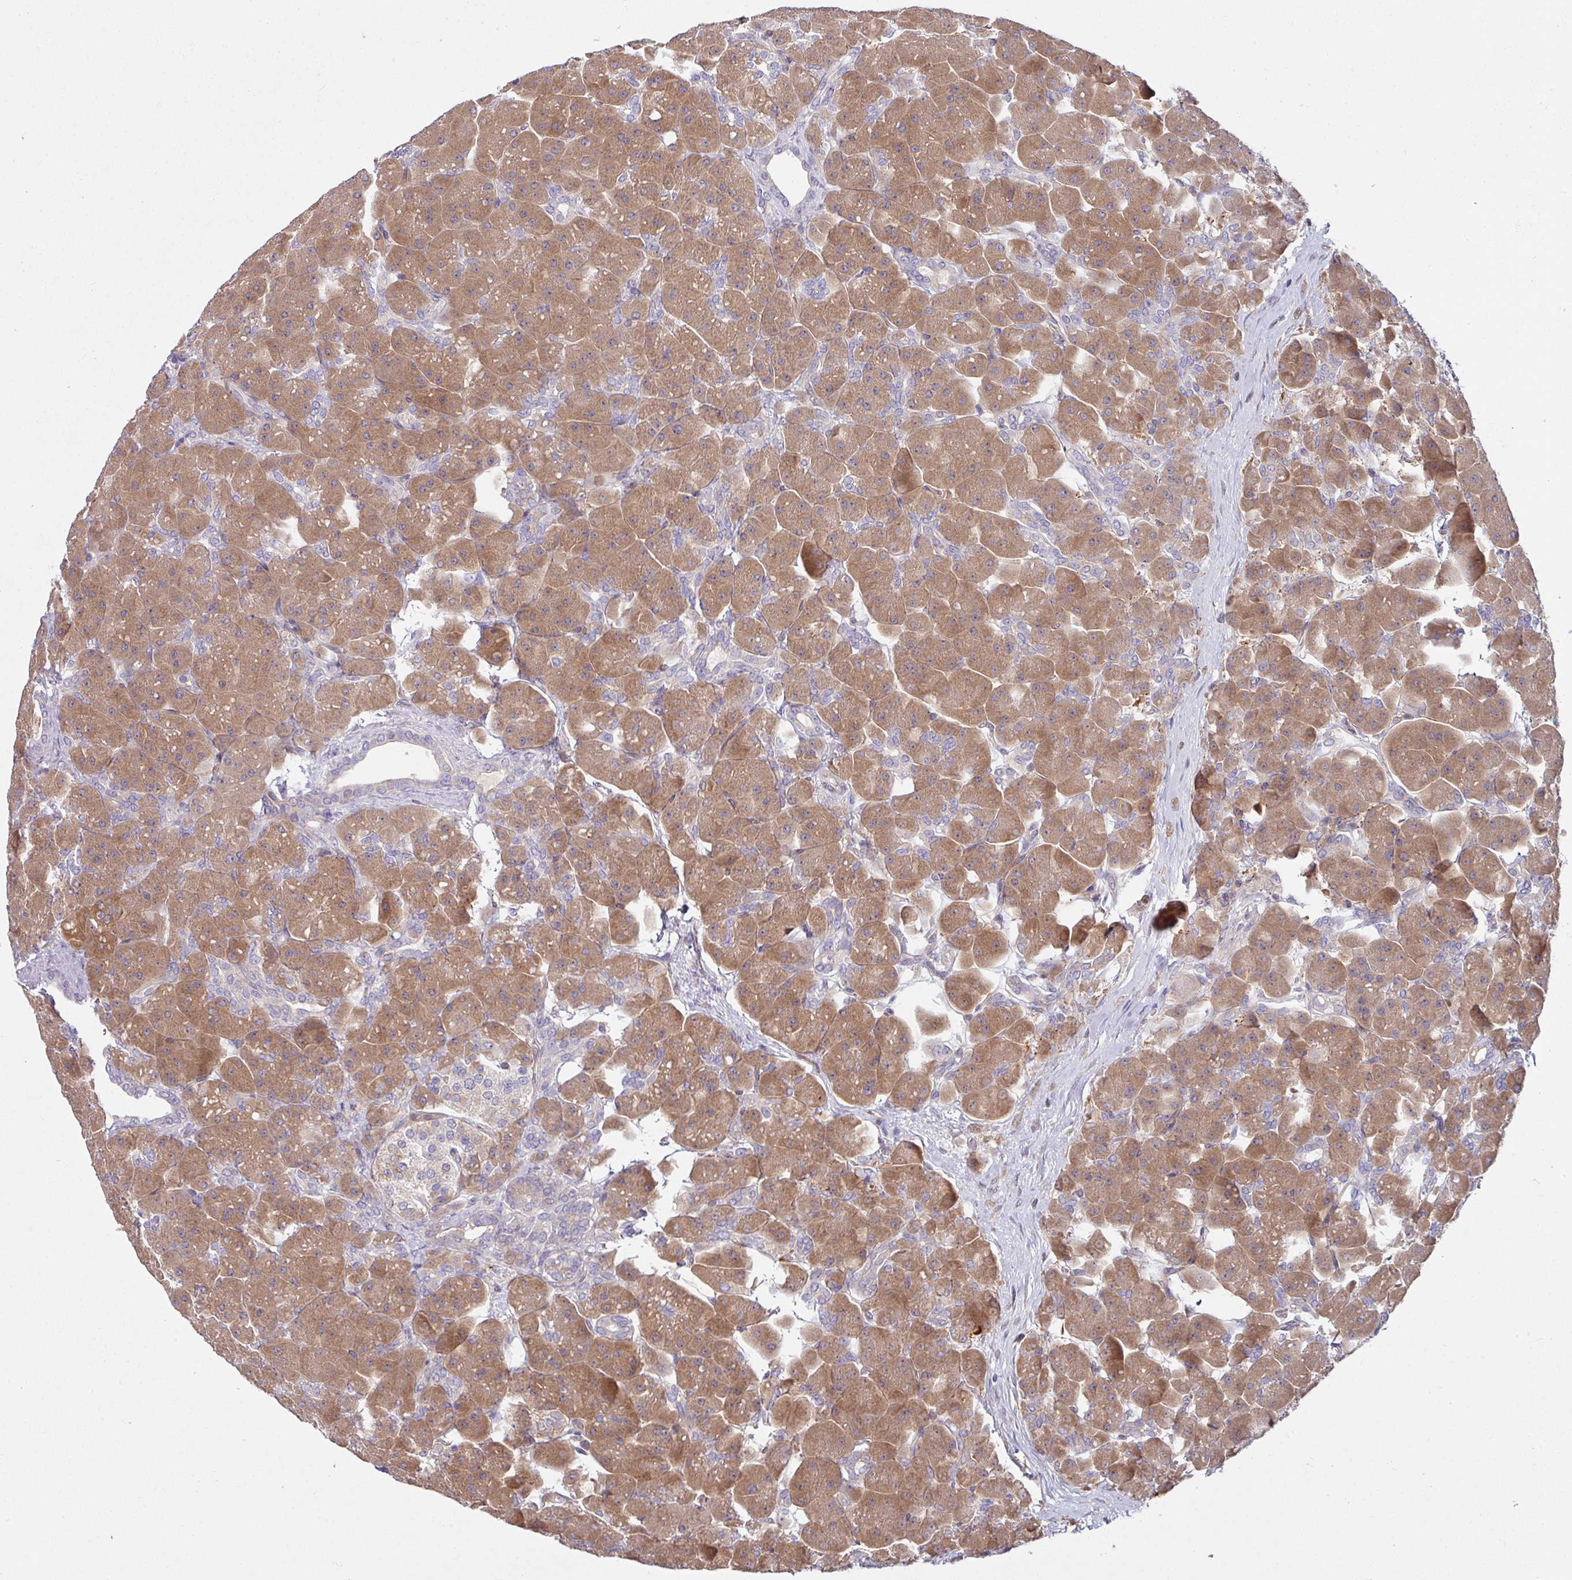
{"staining": {"intensity": "moderate", "quantity": ">75%", "location": "cytoplasmic/membranous"}, "tissue": "pancreas", "cell_type": "Exocrine glandular cells", "image_type": "normal", "snomed": [{"axis": "morphology", "description": "Normal tissue, NOS"}, {"axis": "topography", "description": "Pancreas"}], "caption": "DAB immunohistochemical staining of unremarkable pancreas displays moderate cytoplasmic/membranous protein staining in approximately >75% of exocrine glandular cells. (DAB = brown stain, brightfield microscopy at high magnification).", "gene": "SLAMF6", "patient": {"sex": "male", "age": 66}}